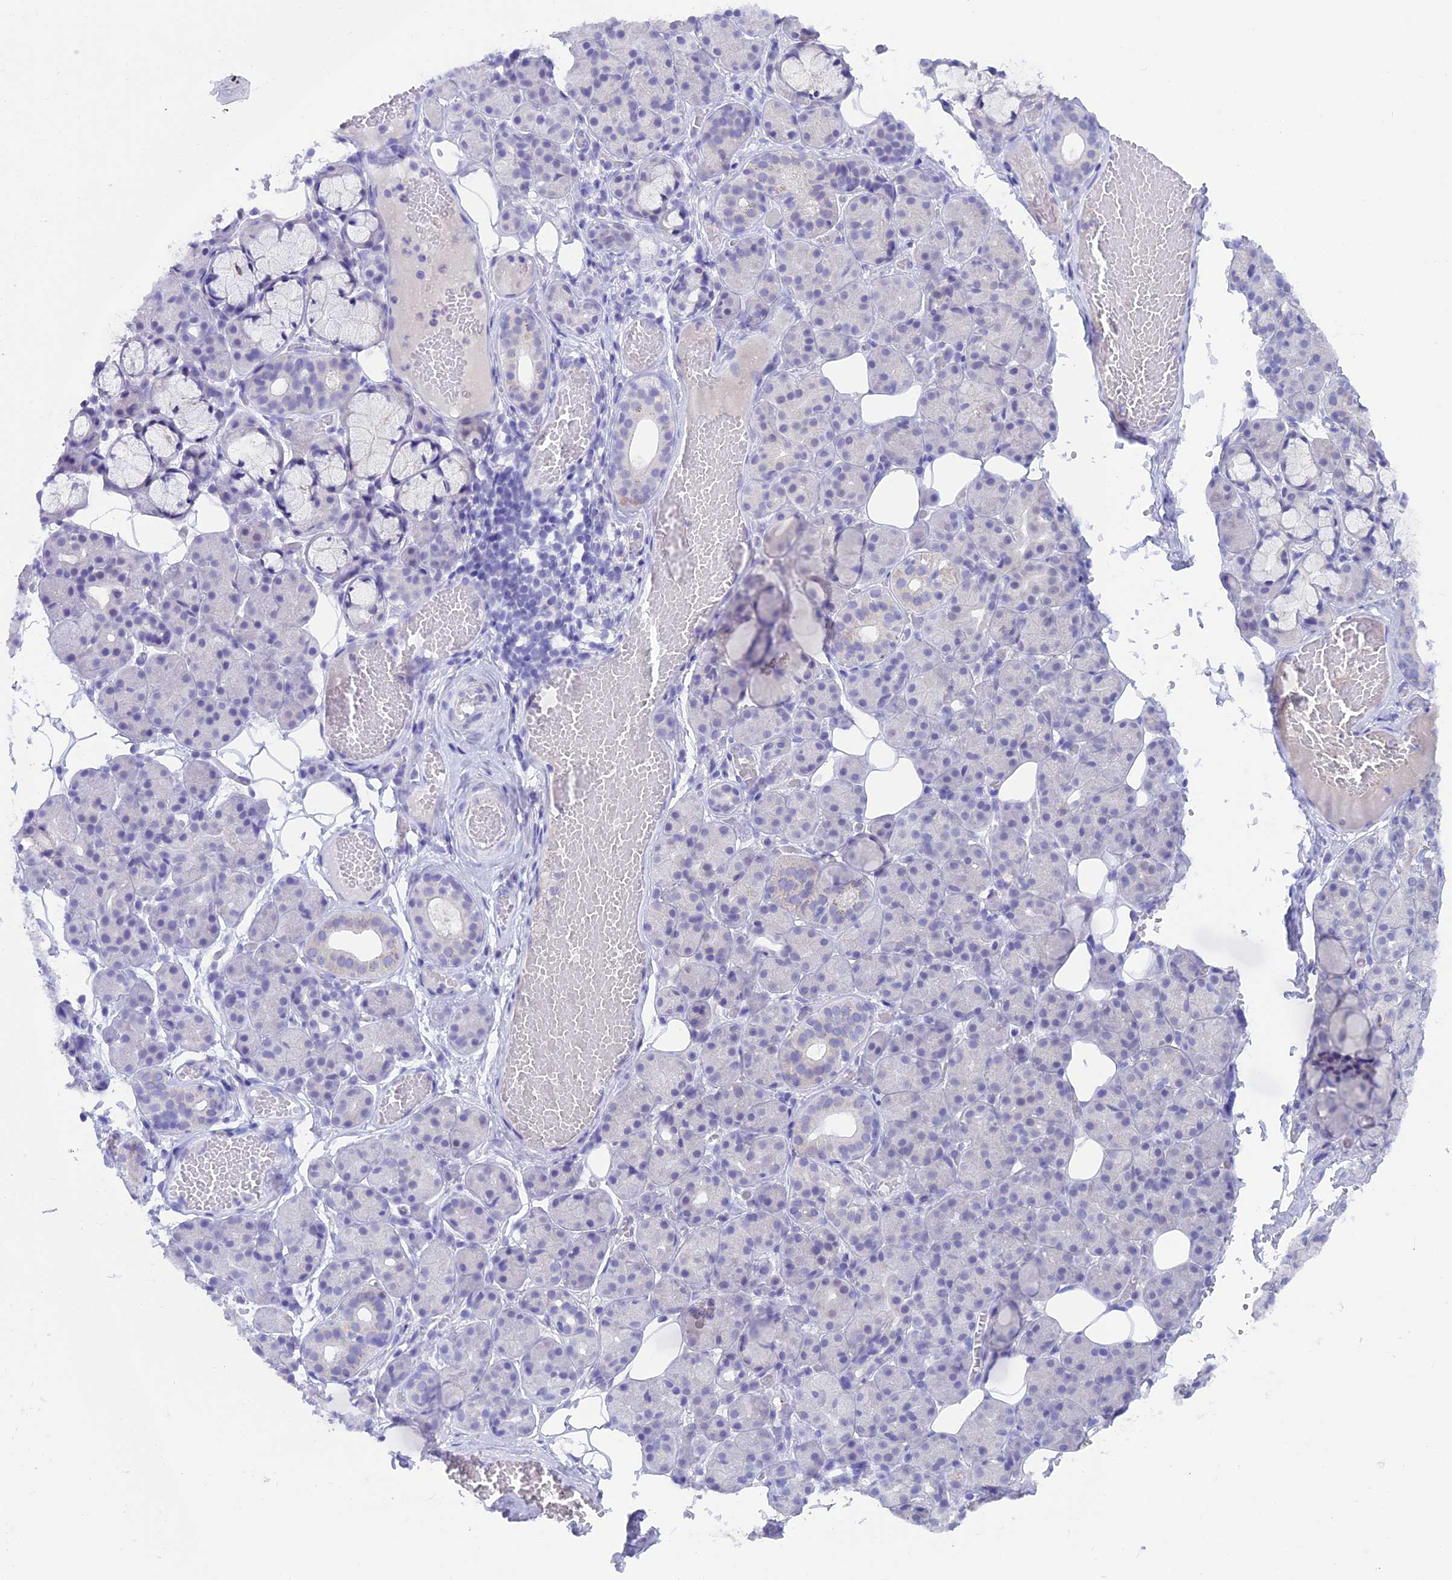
{"staining": {"intensity": "negative", "quantity": "none", "location": "none"}, "tissue": "salivary gland", "cell_type": "Glandular cells", "image_type": "normal", "snomed": [{"axis": "morphology", "description": "Normal tissue, NOS"}, {"axis": "topography", "description": "Salivary gland"}], "caption": "The IHC image has no significant positivity in glandular cells of salivary gland.", "gene": "SNTN", "patient": {"sex": "male", "age": 63}}